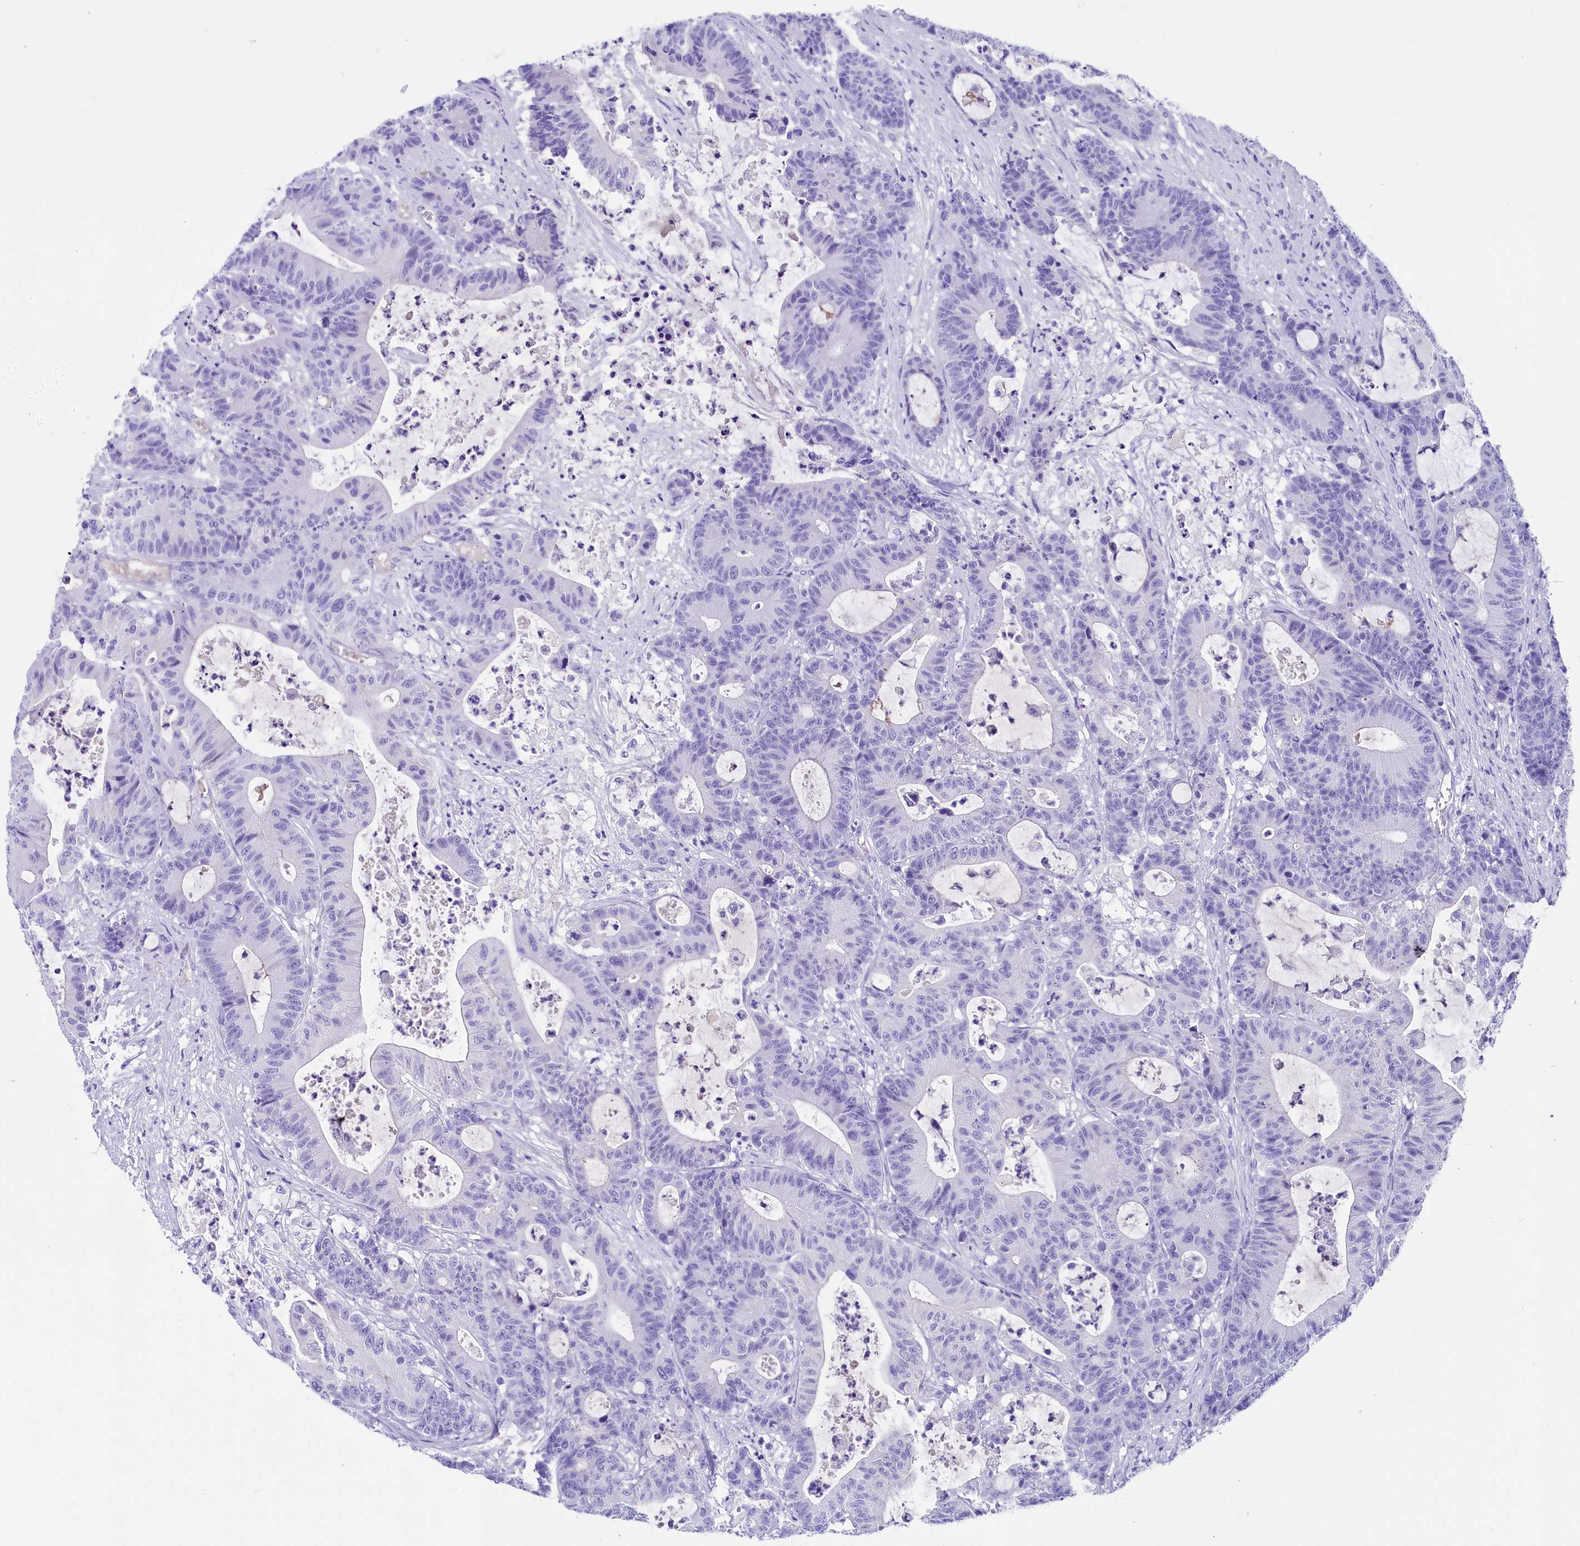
{"staining": {"intensity": "negative", "quantity": "none", "location": "none"}, "tissue": "colorectal cancer", "cell_type": "Tumor cells", "image_type": "cancer", "snomed": [{"axis": "morphology", "description": "Adenocarcinoma, NOS"}, {"axis": "topography", "description": "Colon"}], "caption": "This is an immunohistochemistry (IHC) photomicrograph of colorectal cancer. There is no staining in tumor cells.", "gene": "SKIDA1", "patient": {"sex": "female", "age": 84}}